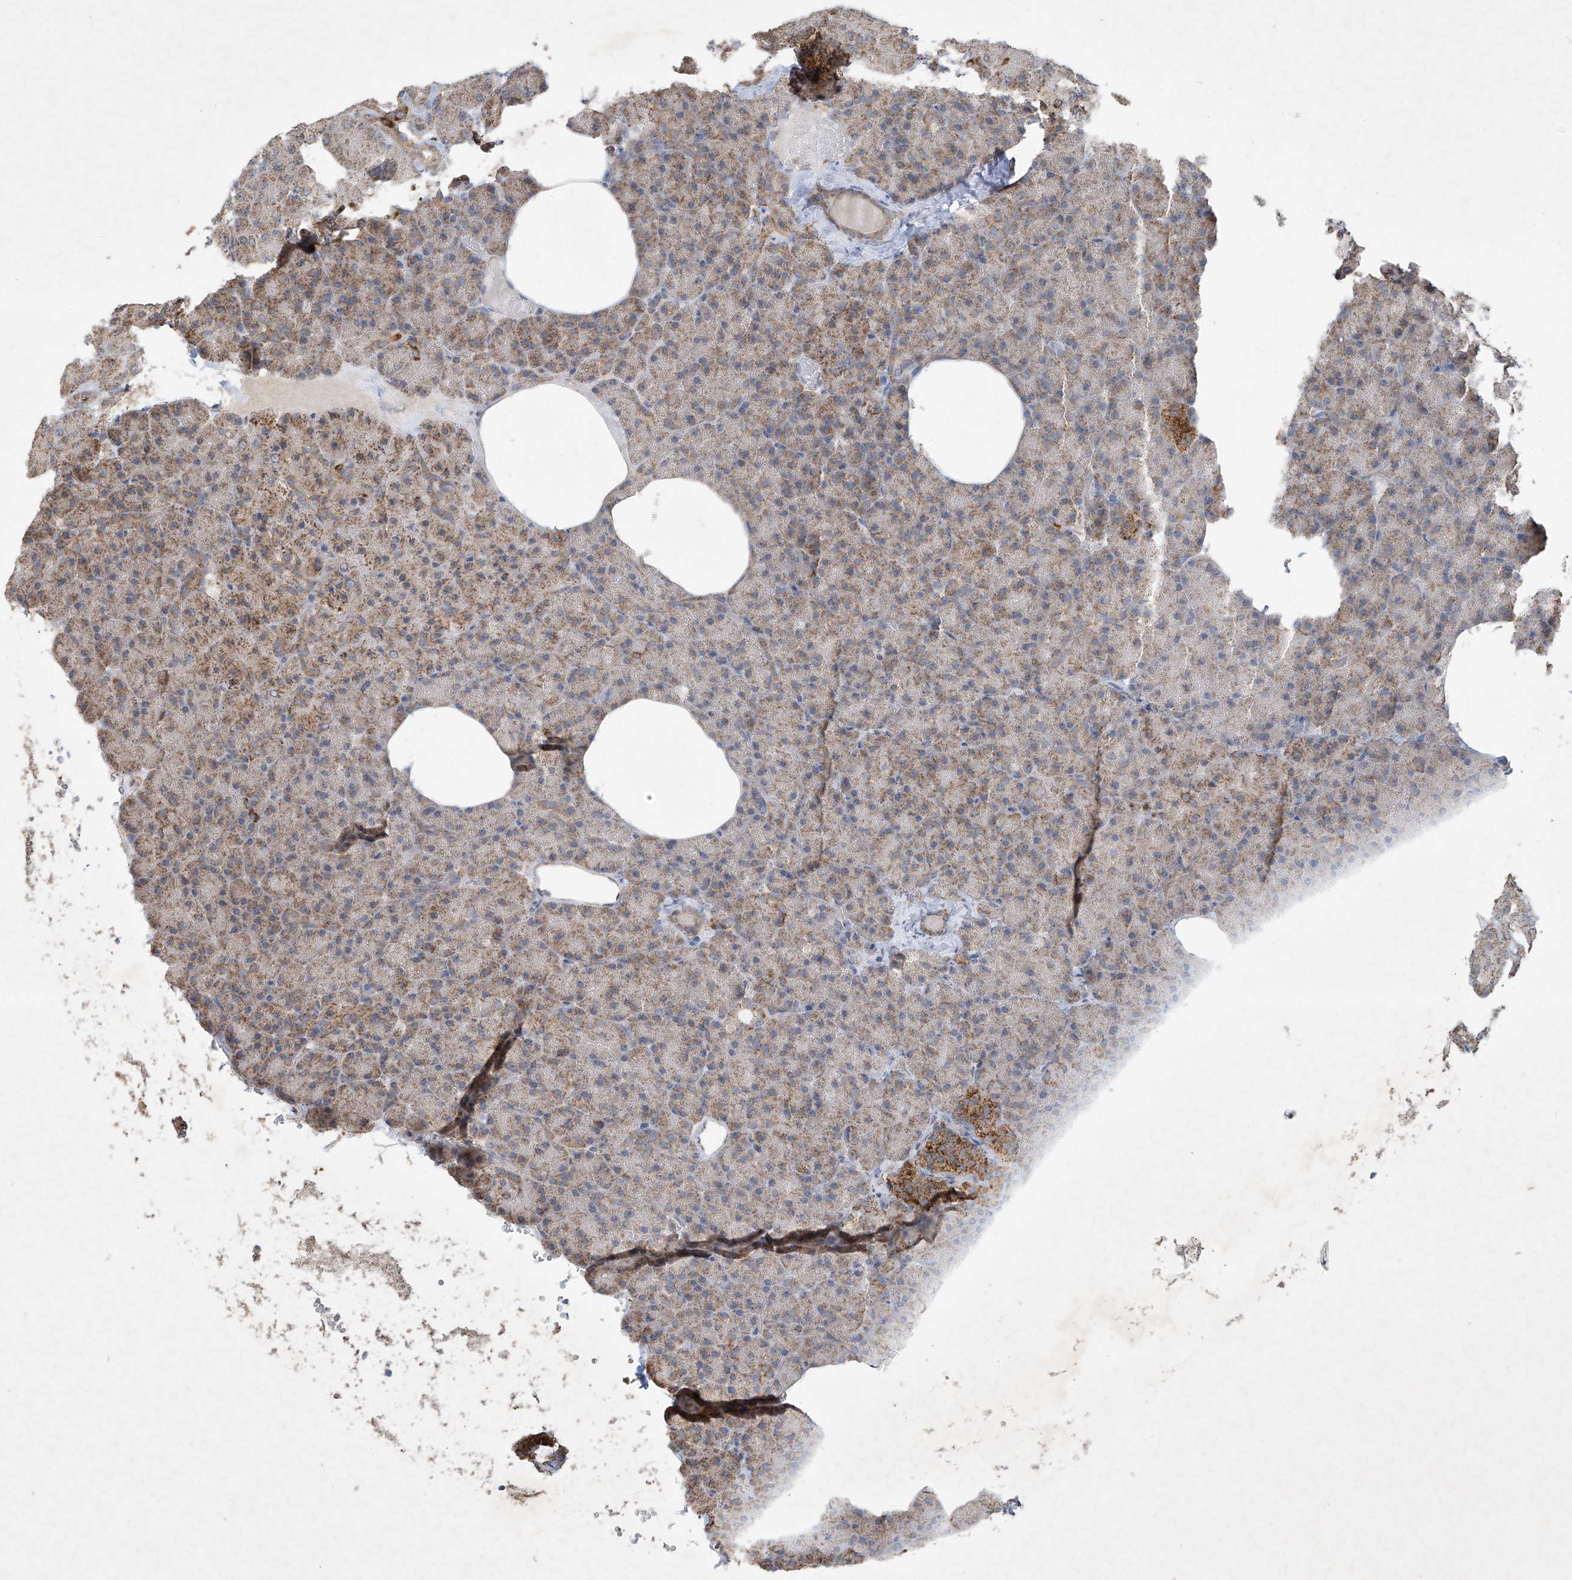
{"staining": {"intensity": "moderate", "quantity": "25%-75%", "location": "cytoplasmic/membranous"}, "tissue": "pancreas", "cell_type": "Exocrine glandular cells", "image_type": "normal", "snomed": [{"axis": "morphology", "description": "Normal tissue, NOS"}, {"axis": "morphology", "description": "Carcinoid, malignant, NOS"}, {"axis": "topography", "description": "Pancreas"}], "caption": "Immunohistochemical staining of unremarkable human pancreas reveals 25%-75% levels of moderate cytoplasmic/membranous protein staining in approximately 25%-75% of exocrine glandular cells. The staining is performed using DAB brown chromogen to label protein expression. The nuclei are counter-stained blue using hematoxylin.", "gene": "UQCC1", "patient": {"sex": "female", "age": 35}}